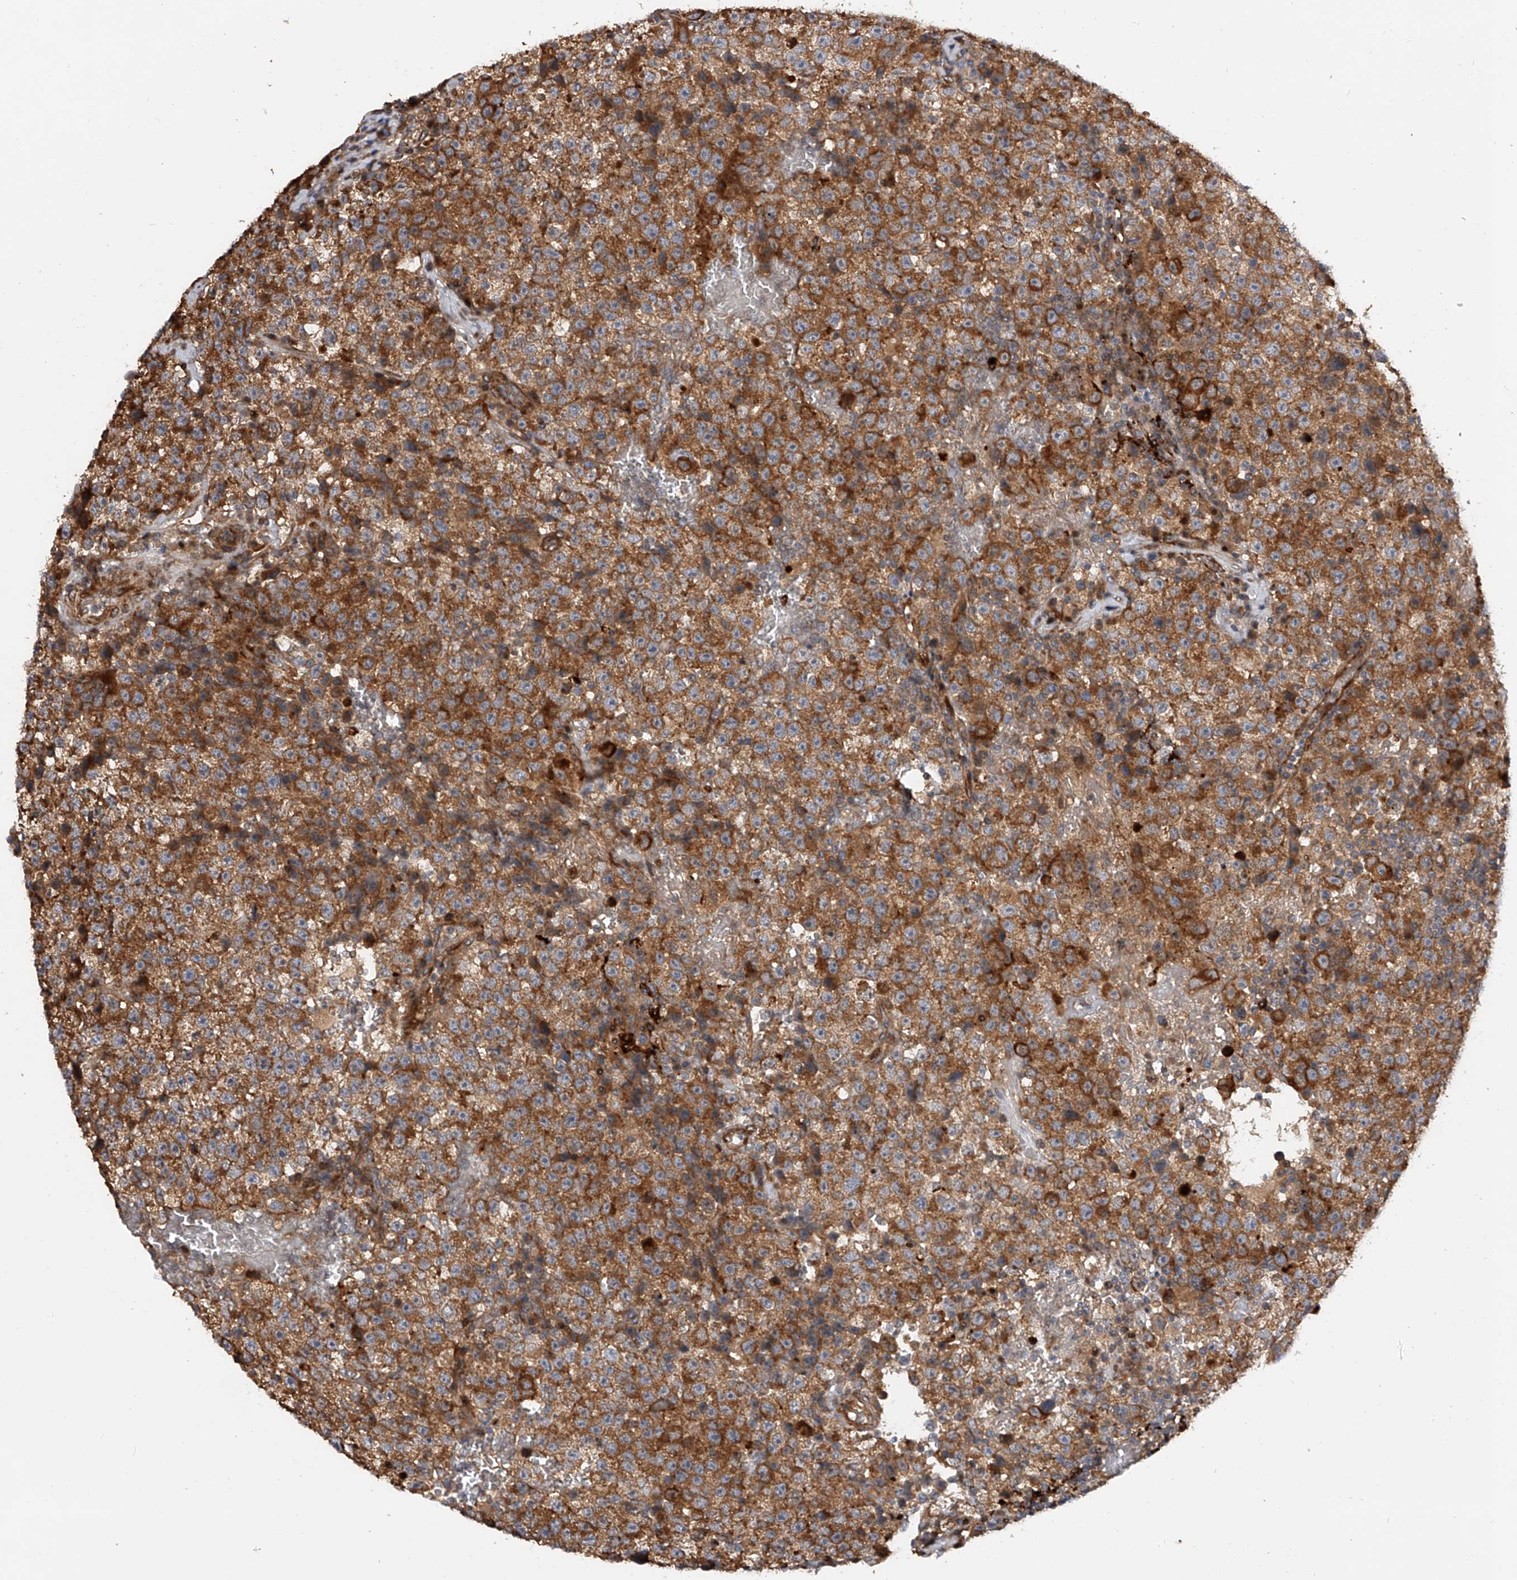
{"staining": {"intensity": "moderate", "quantity": ">75%", "location": "cytoplasmic/membranous"}, "tissue": "testis cancer", "cell_type": "Tumor cells", "image_type": "cancer", "snomed": [{"axis": "morphology", "description": "Seminoma, NOS"}, {"axis": "topography", "description": "Testis"}], "caption": "Seminoma (testis) tissue demonstrates moderate cytoplasmic/membranous positivity in approximately >75% of tumor cells, visualized by immunohistochemistry.", "gene": "PDSS2", "patient": {"sex": "male", "age": 22}}